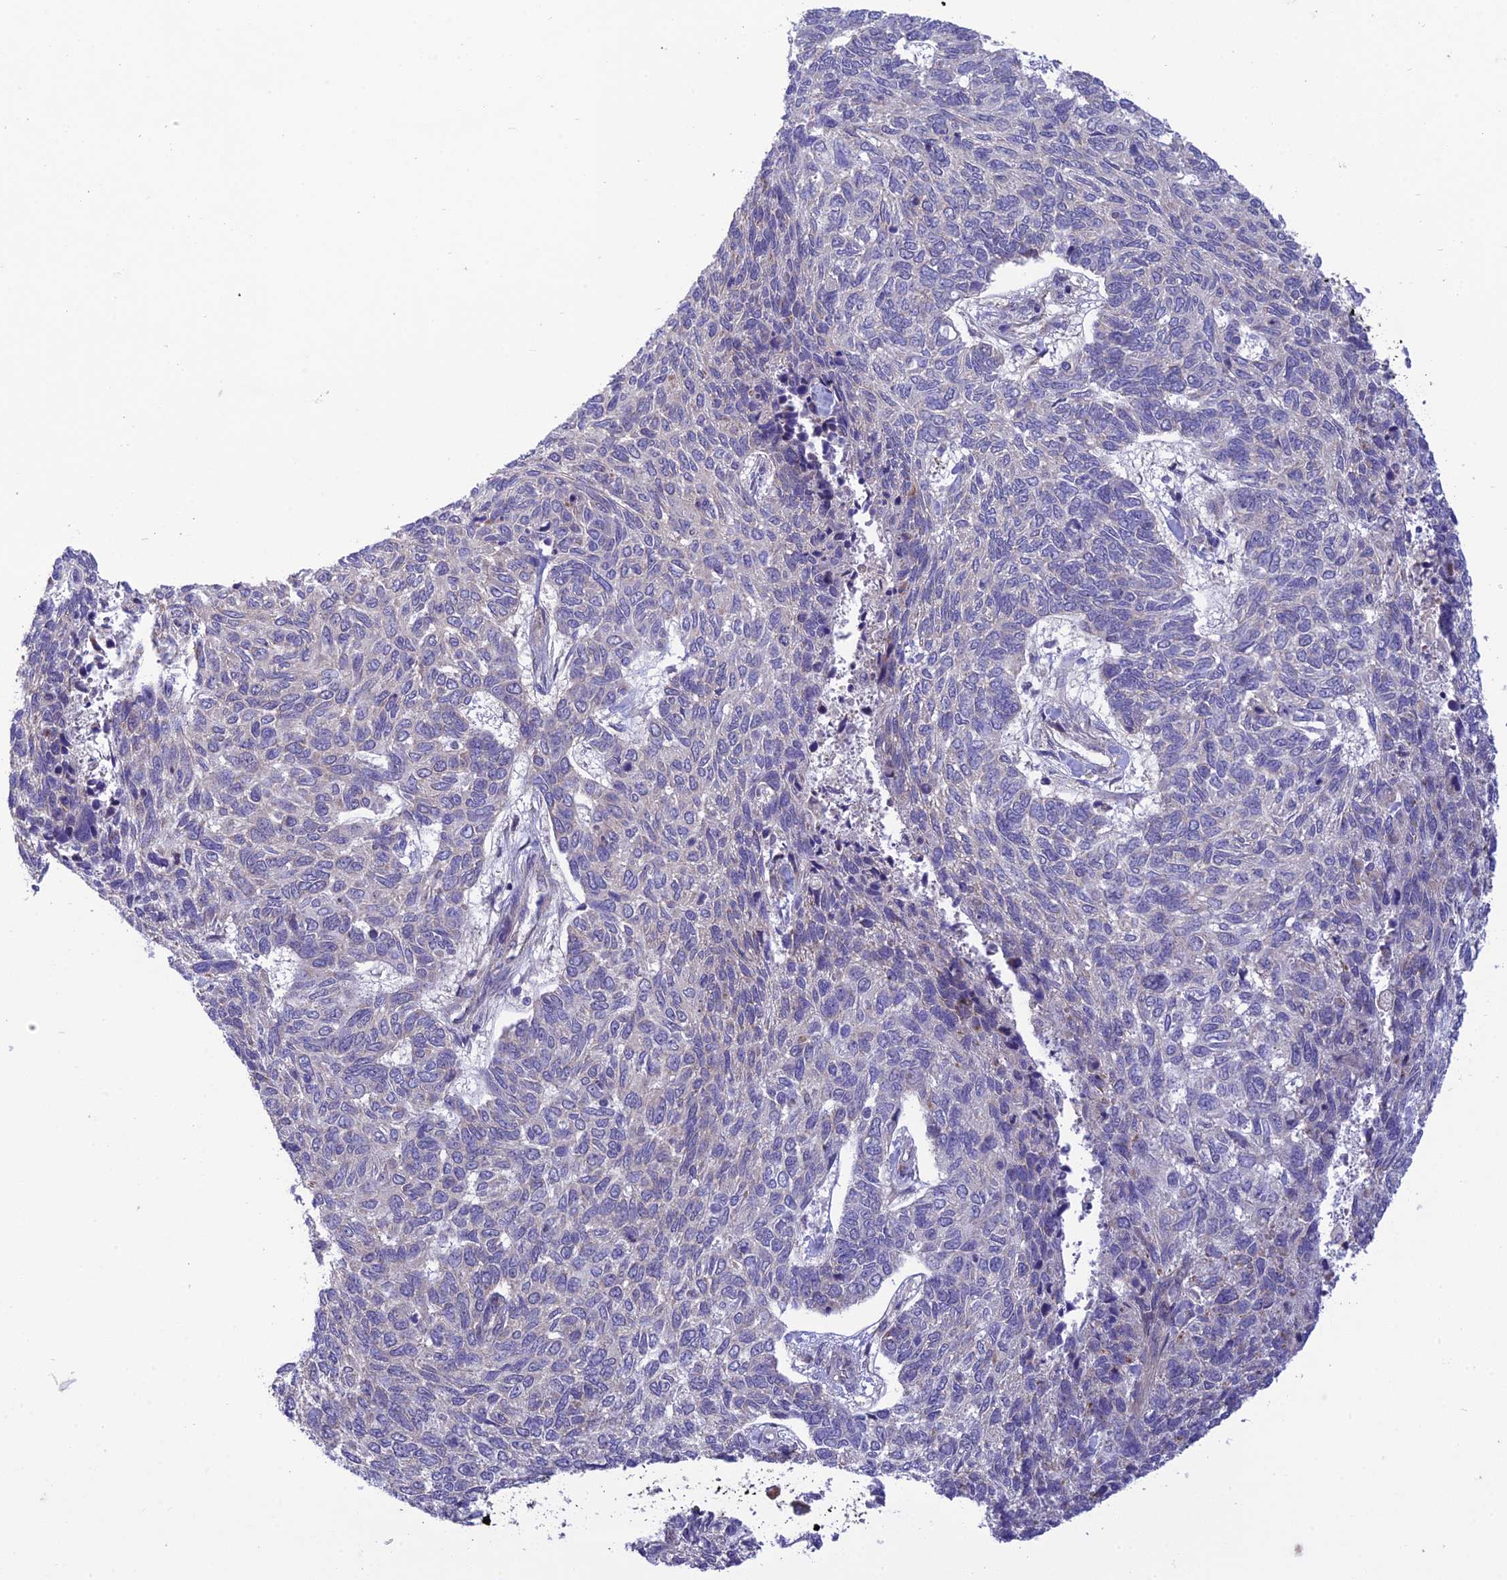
{"staining": {"intensity": "negative", "quantity": "none", "location": "none"}, "tissue": "skin cancer", "cell_type": "Tumor cells", "image_type": "cancer", "snomed": [{"axis": "morphology", "description": "Basal cell carcinoma"}, {"axis": "topography", "description": "Skin"}], "caption": "Image shows no protein staining in tumor cells of skin basal cell carcinoma tissue.", "gene": "UROS", "patient": {"sex": "female", "age": 65}}